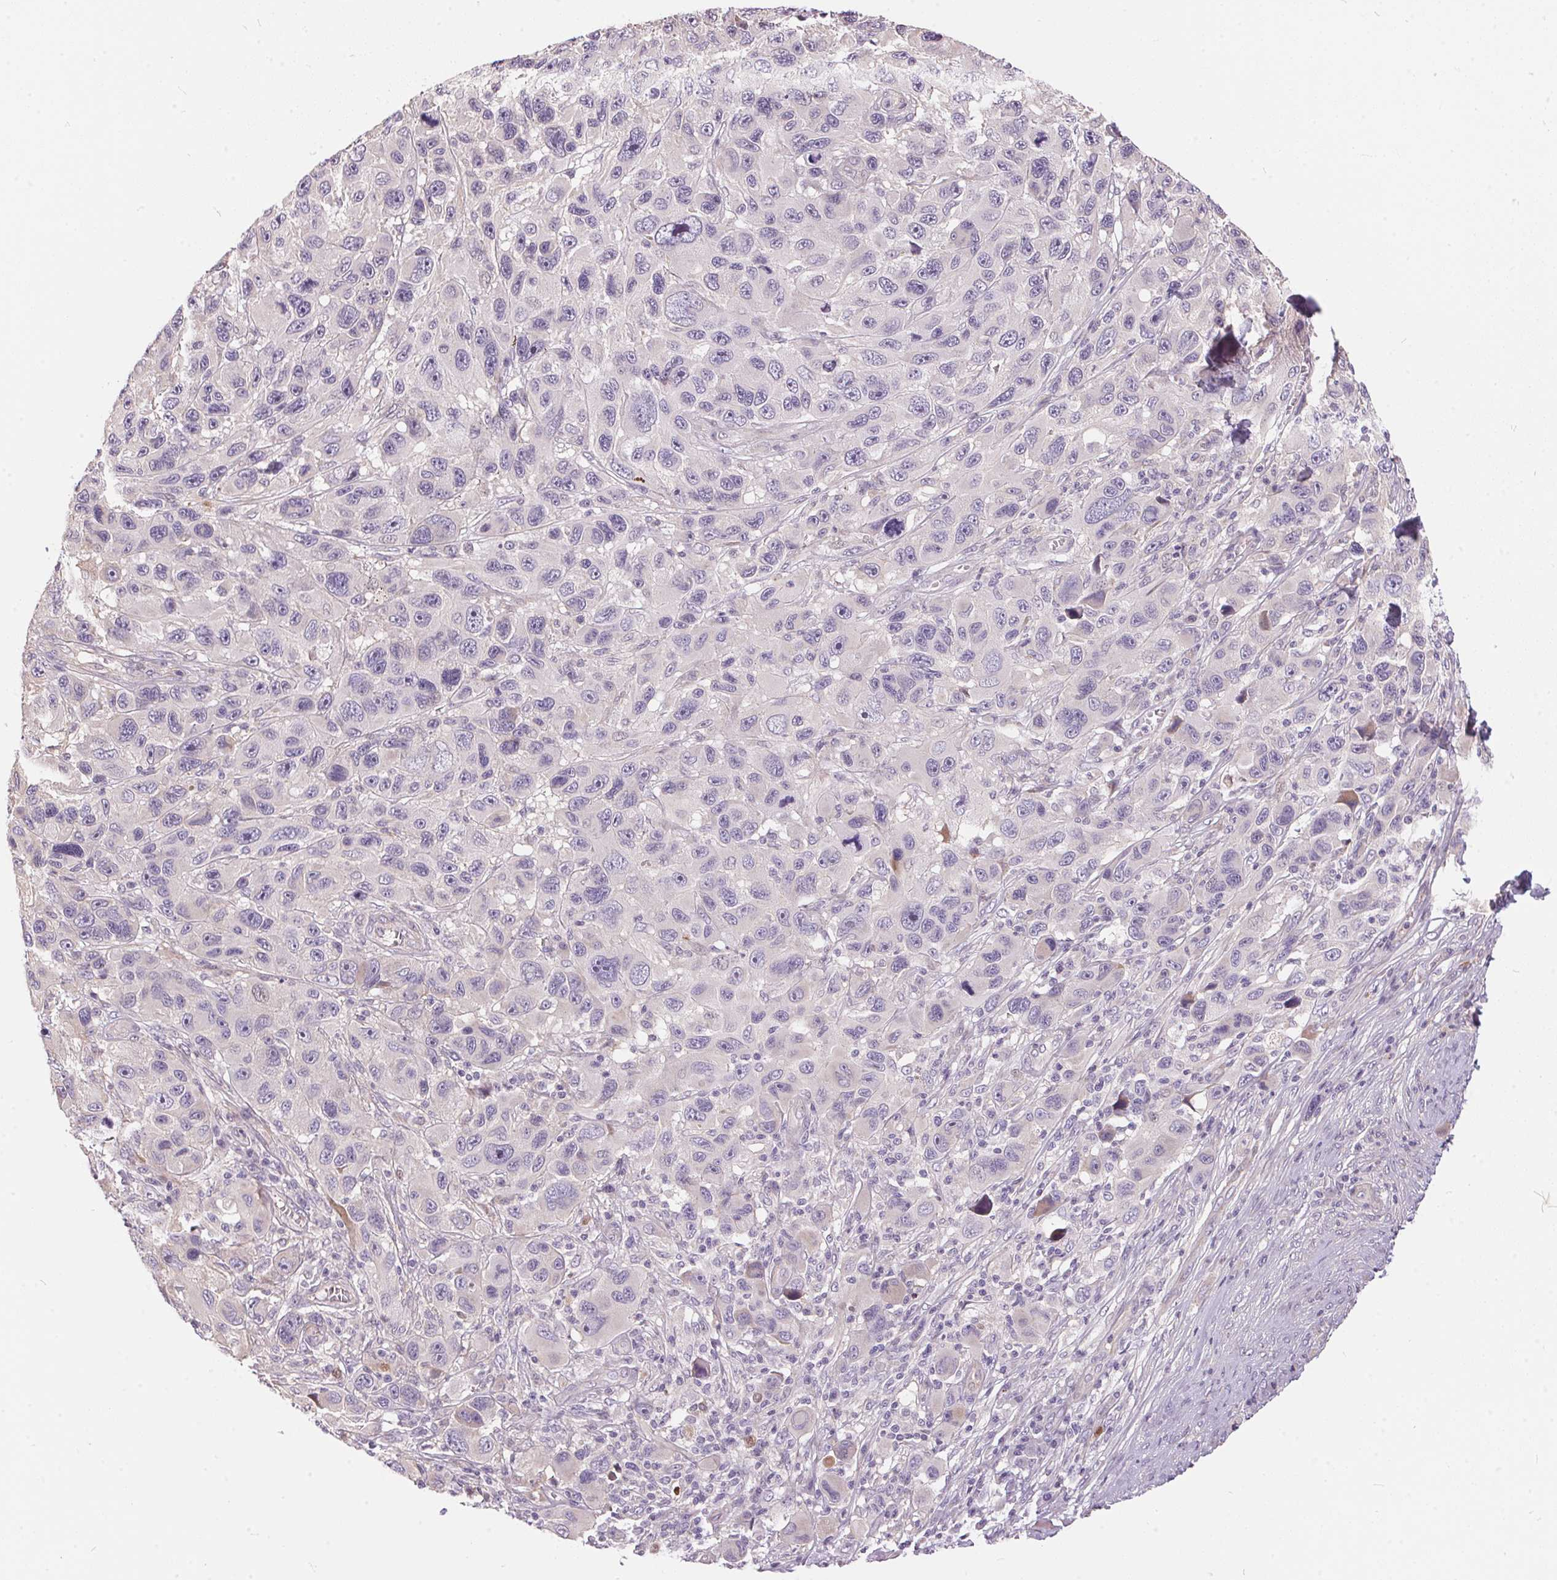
{"staining": {"intensity": "negative", "quantity": "none", "location": "none"}, "tissue": "melanoma", "cell_type": "Tumor cells", "image_type": "cancer", "snomed": [{"axis": "morphology", "description": "Malignant melanoma, NOS"}, {"axis": "topography", "description": "Skin"}], "caption": "An immunohistochemistry photomicrograph of malignant melanoma is shown. There is no staining in tumor cells of malignant melanoma.", "gene": "UNC13B", "patient": {"sex": "male", "age": 53}}